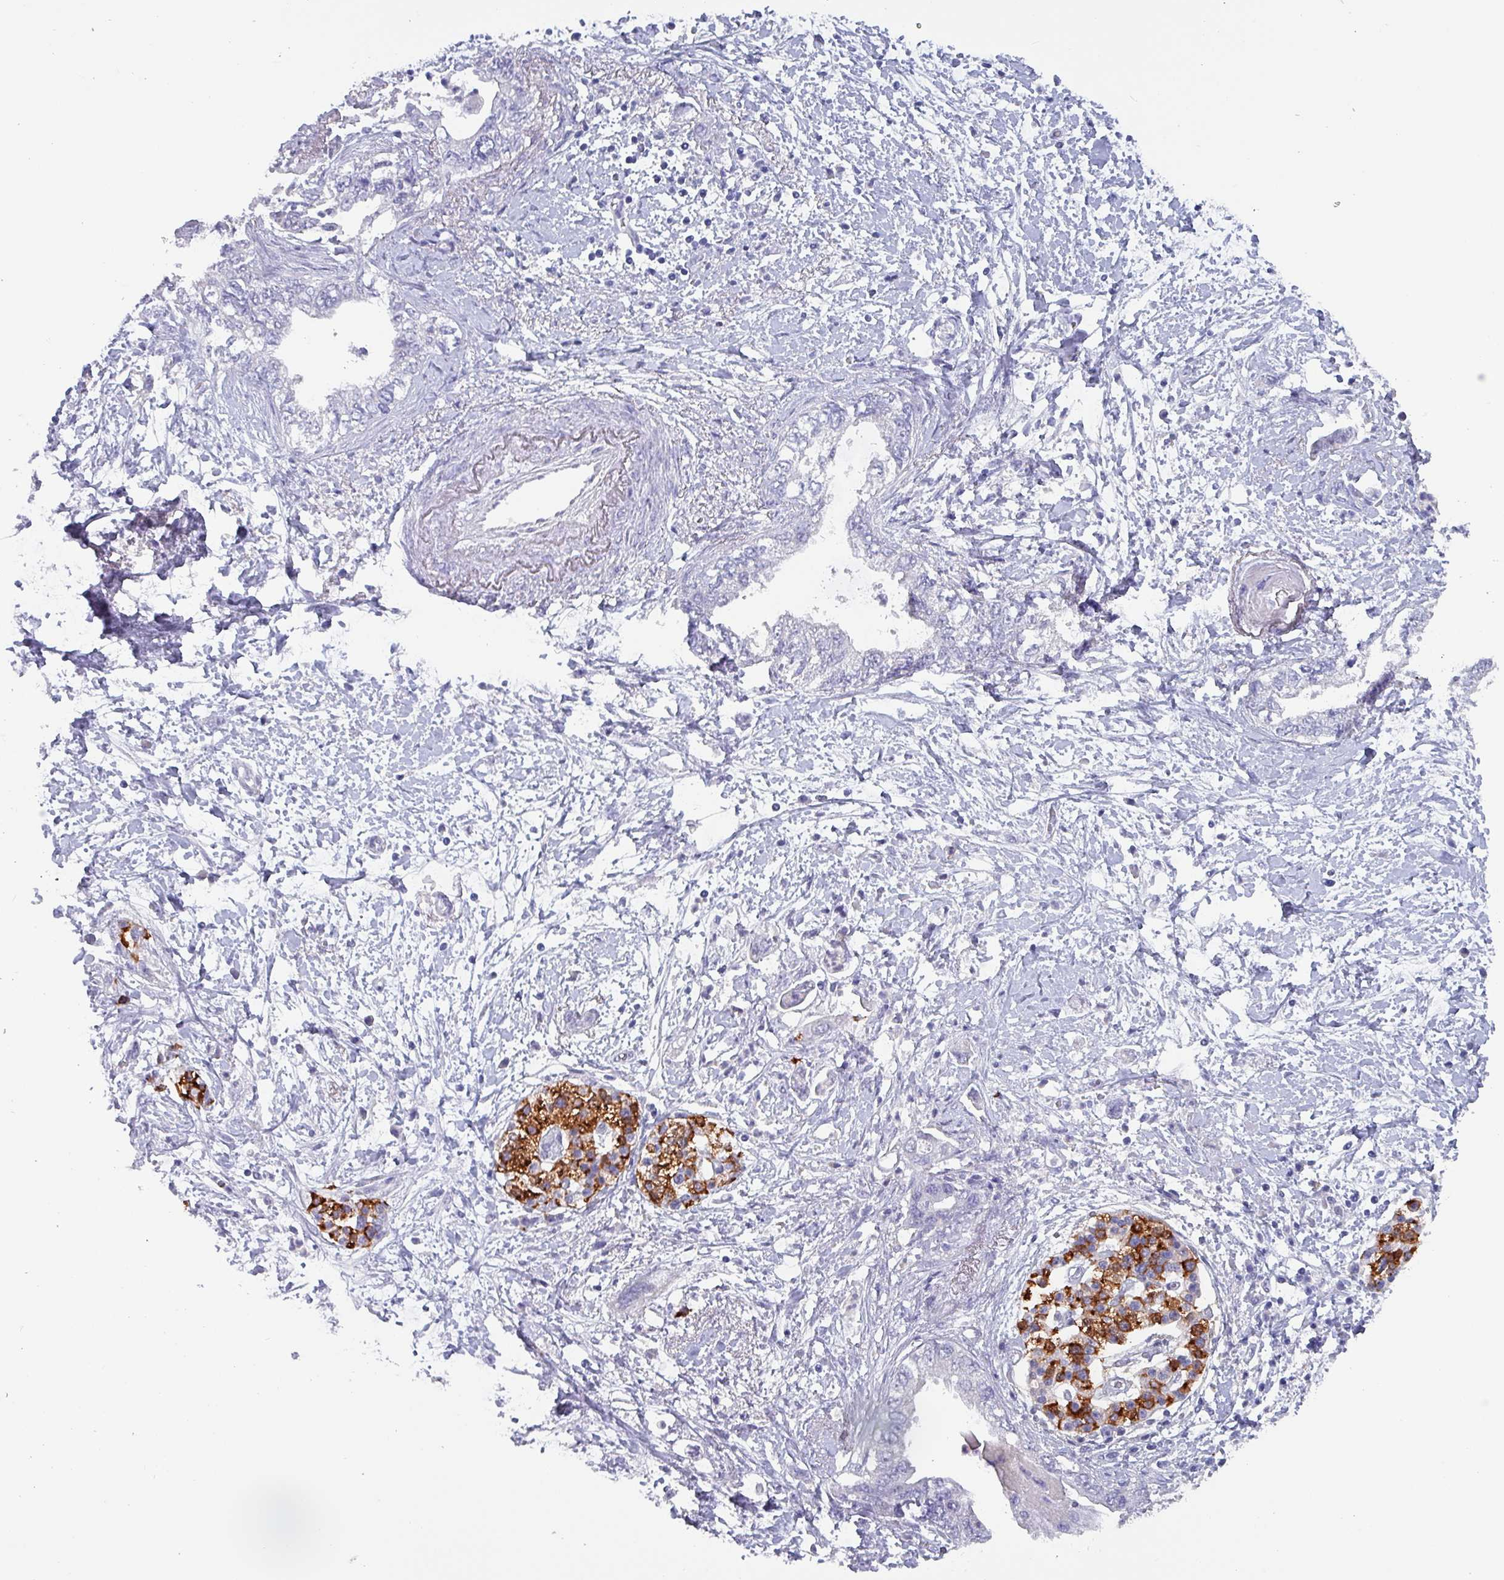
{"staining": {"intensity": "negative", "quantity": "none", "location": "none"}, "tissue": "pancreatic cancer", "cell_type": "Tumor cells", "image_type": "cancer", "snomed": [{"axis": "morphology", "description": "Adenocarcinoma, NOS"}, {"axis": "topography", "description": "Pancreas"}], "caption": "Protein analysis of adenocarcinoma (pancreatic) reveals no significant expression in tumor cells. (DAB (3,3'-diaminobenzidine) IHC with hematoxylin counter stain).", "gene": "INS-IGF2", "patient": {"sex": "female", "age": 73}}